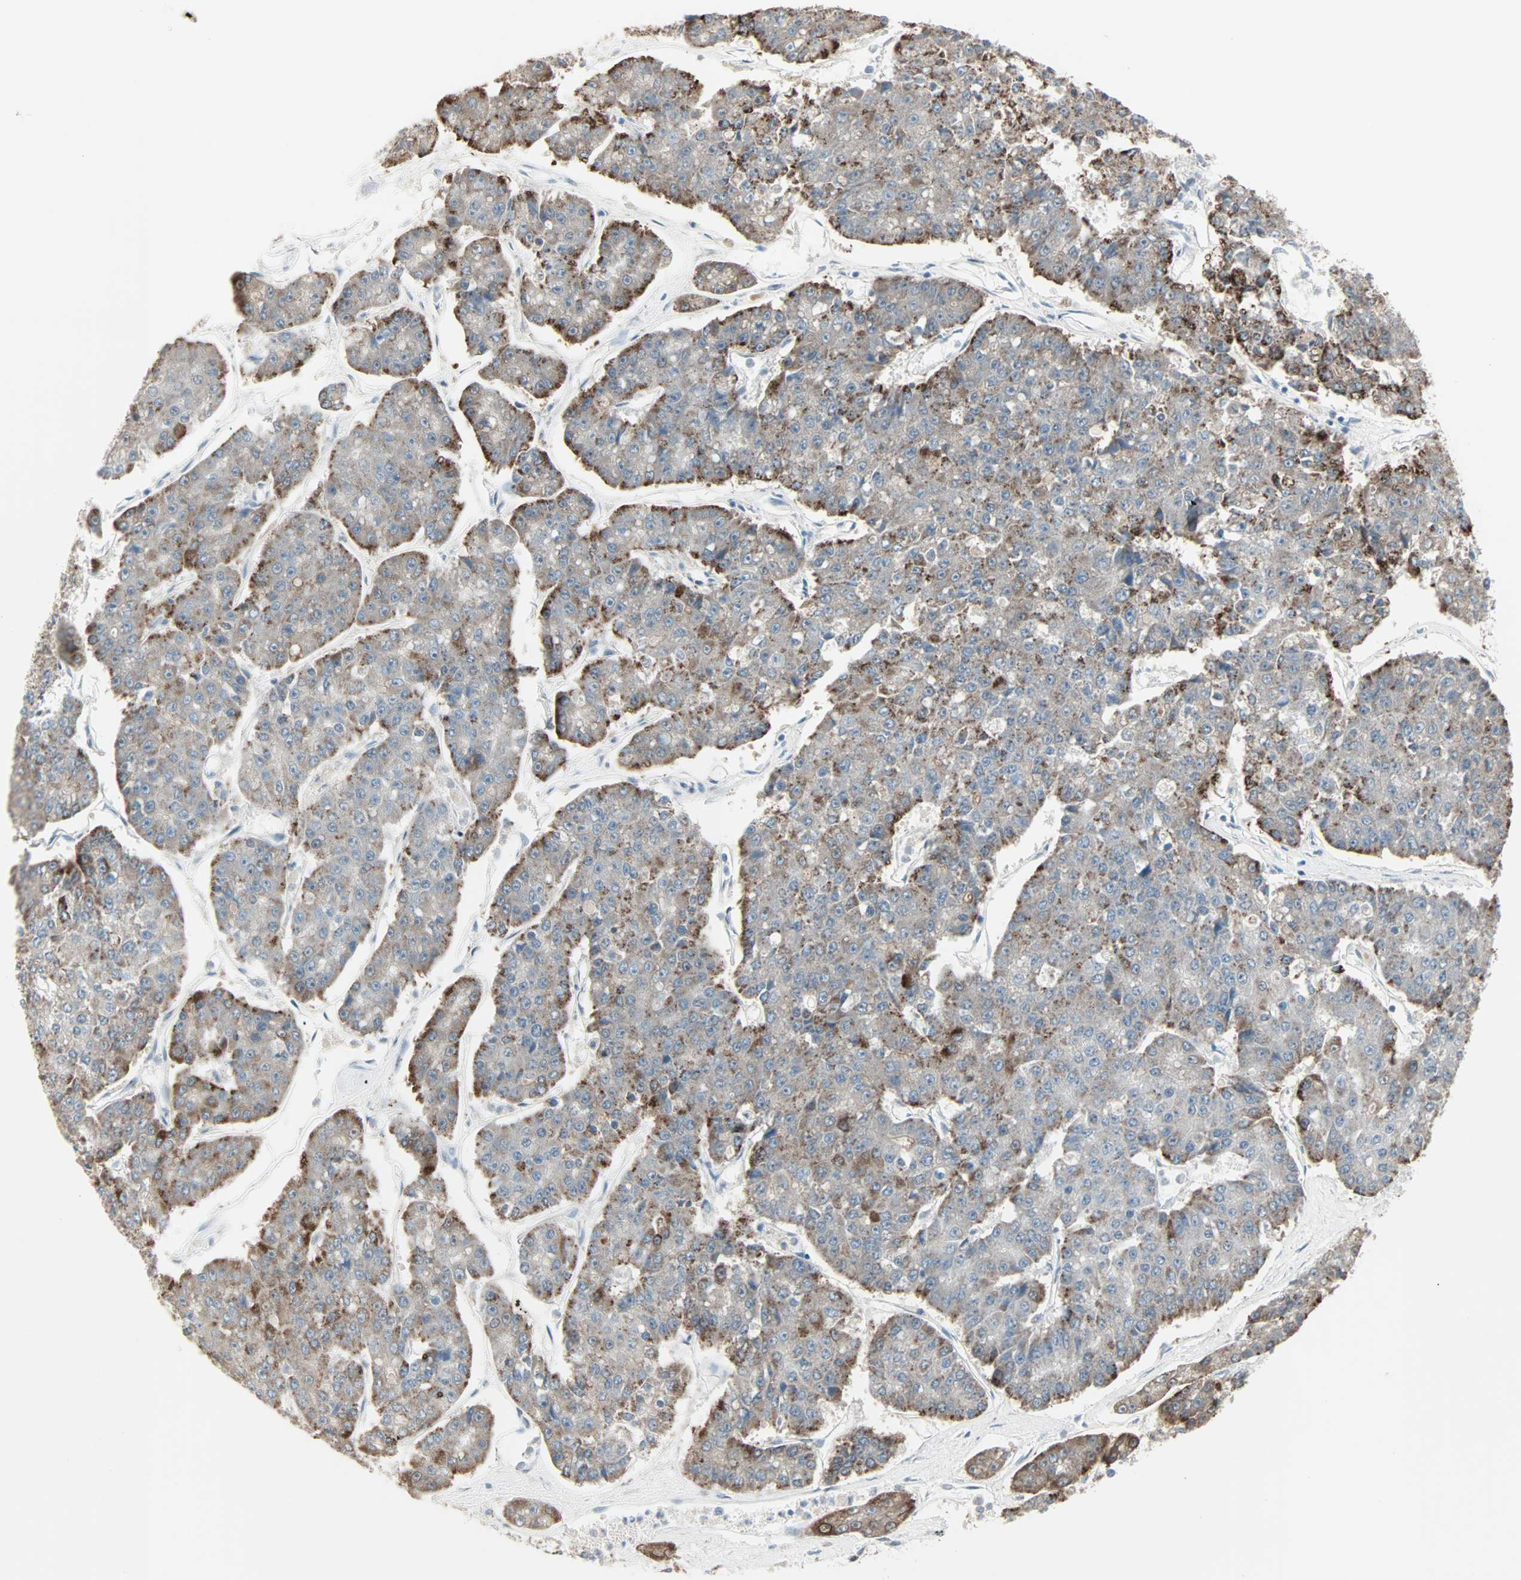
{"staining": {"intensity": "moderate", "quantity": "<25%", "location": "cytoplasmic/membranous"}, "tissue": "pancreatic cancer", "cell_type": "Tumor cells", "image_type": "cancer", "snomed": [{"axis": "morphology", "description": "Adenocarcinoma, NOS"}, {"axis": "topography", "description": "Pancreas"}], "caption": "IHC of pancreatic cancer (adenocarcinoma) displays low levels of moderate cytoplasmic/membranous expression in about <25% of tumor cells. (DAB (3,3'-diaminobenzidine) IHC with brightfield microscopy, high magnification).", "gene": "IDH2", "patient": {"sex": "male", "age": 50}}